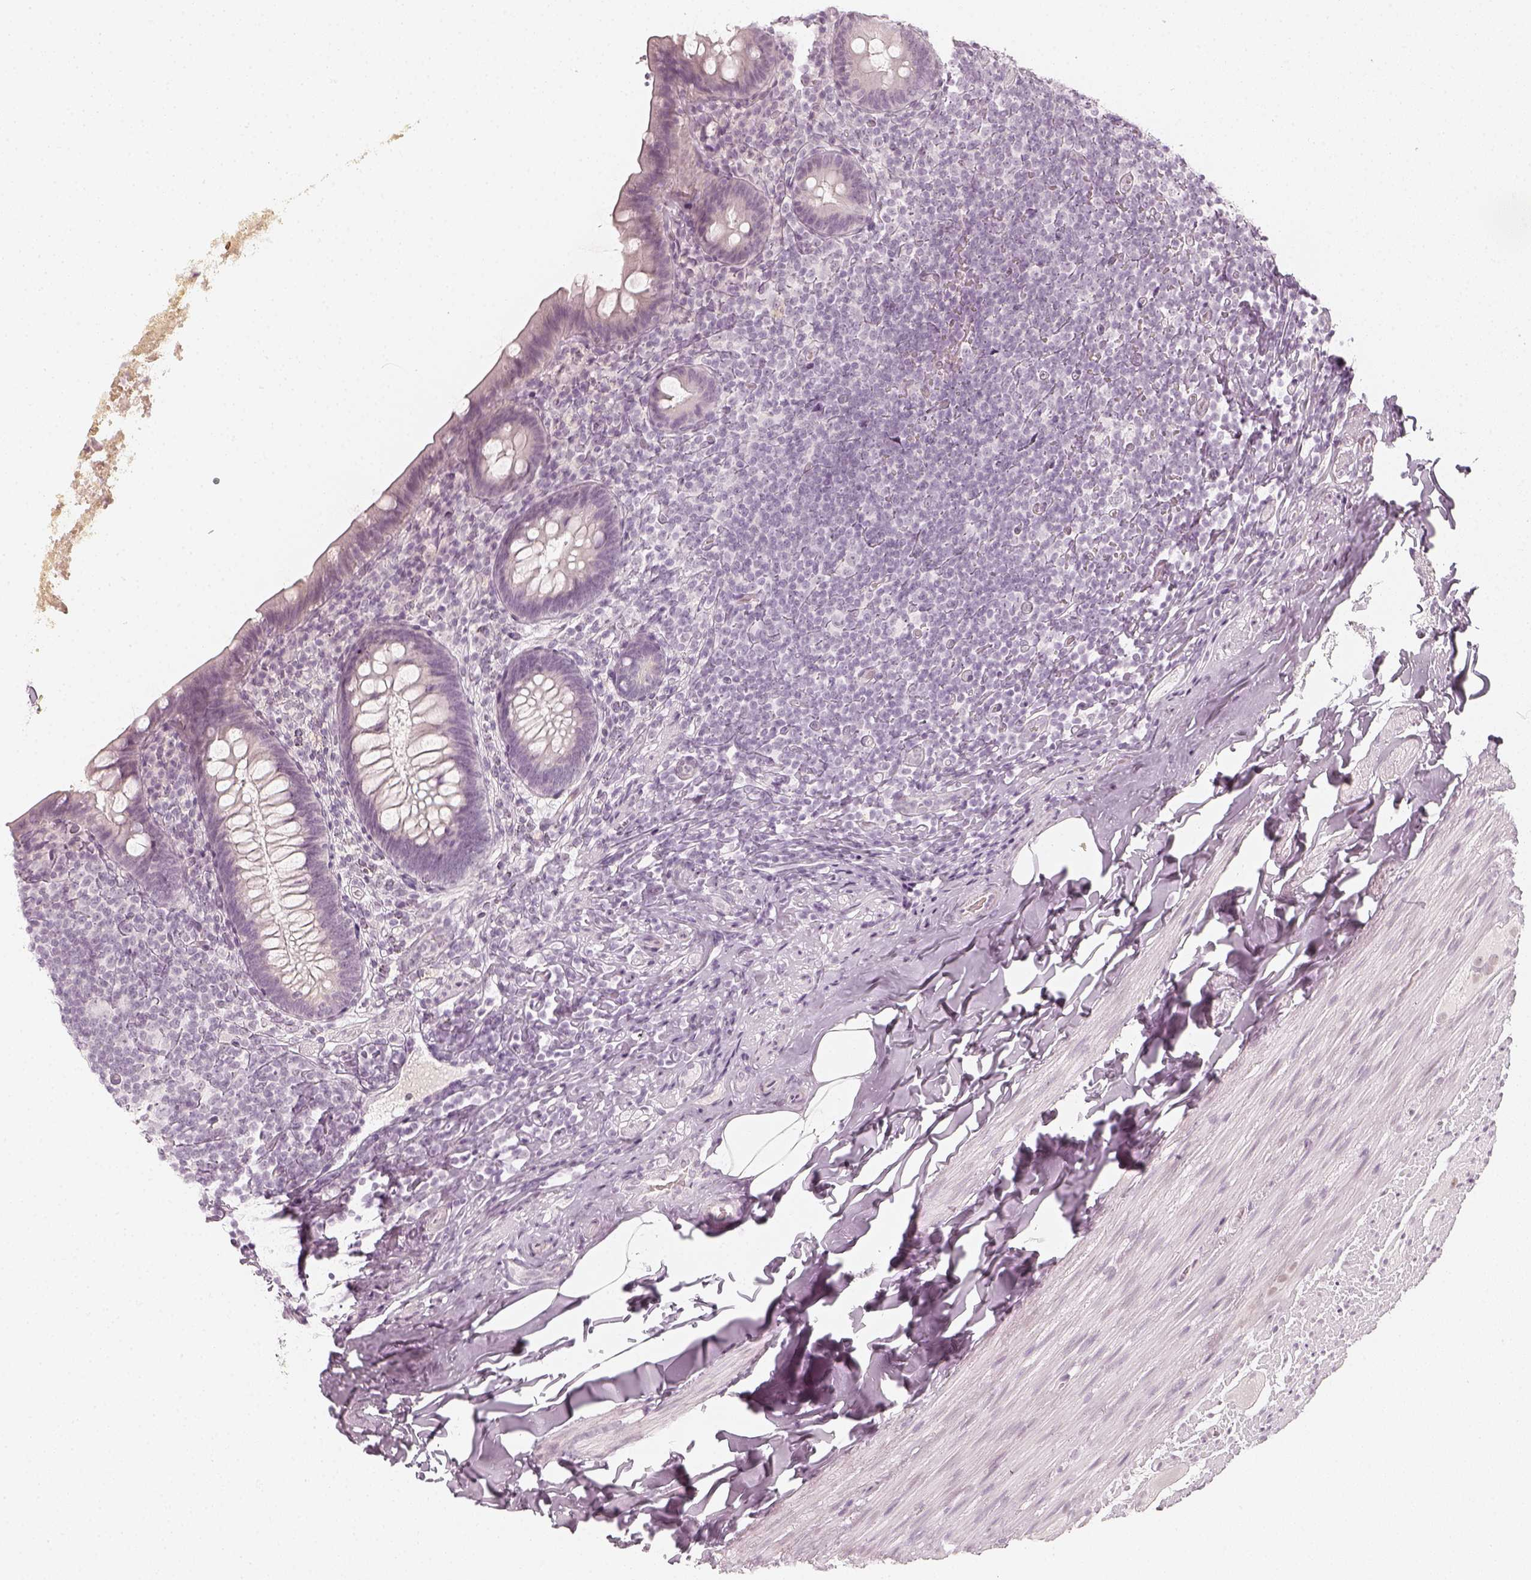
{"staining": {"intensity": "negative", "quantity": "none", "location": "none"}, "tissue": "appendix", "cell_type": "Glandular cells", "image_type": "normal", "snomed": [{"axis": "morphology", "description": "Normal tissue, NOS"}, {"axis": "topography", "description": "Appendix"}], "caption": "Human appendix stained for a protein using immunohistochemistry (IHC) exhibits no staining in glandular cells.", "gene": "KRTAP2", "patient": {"sex": "male", "age": 47}}